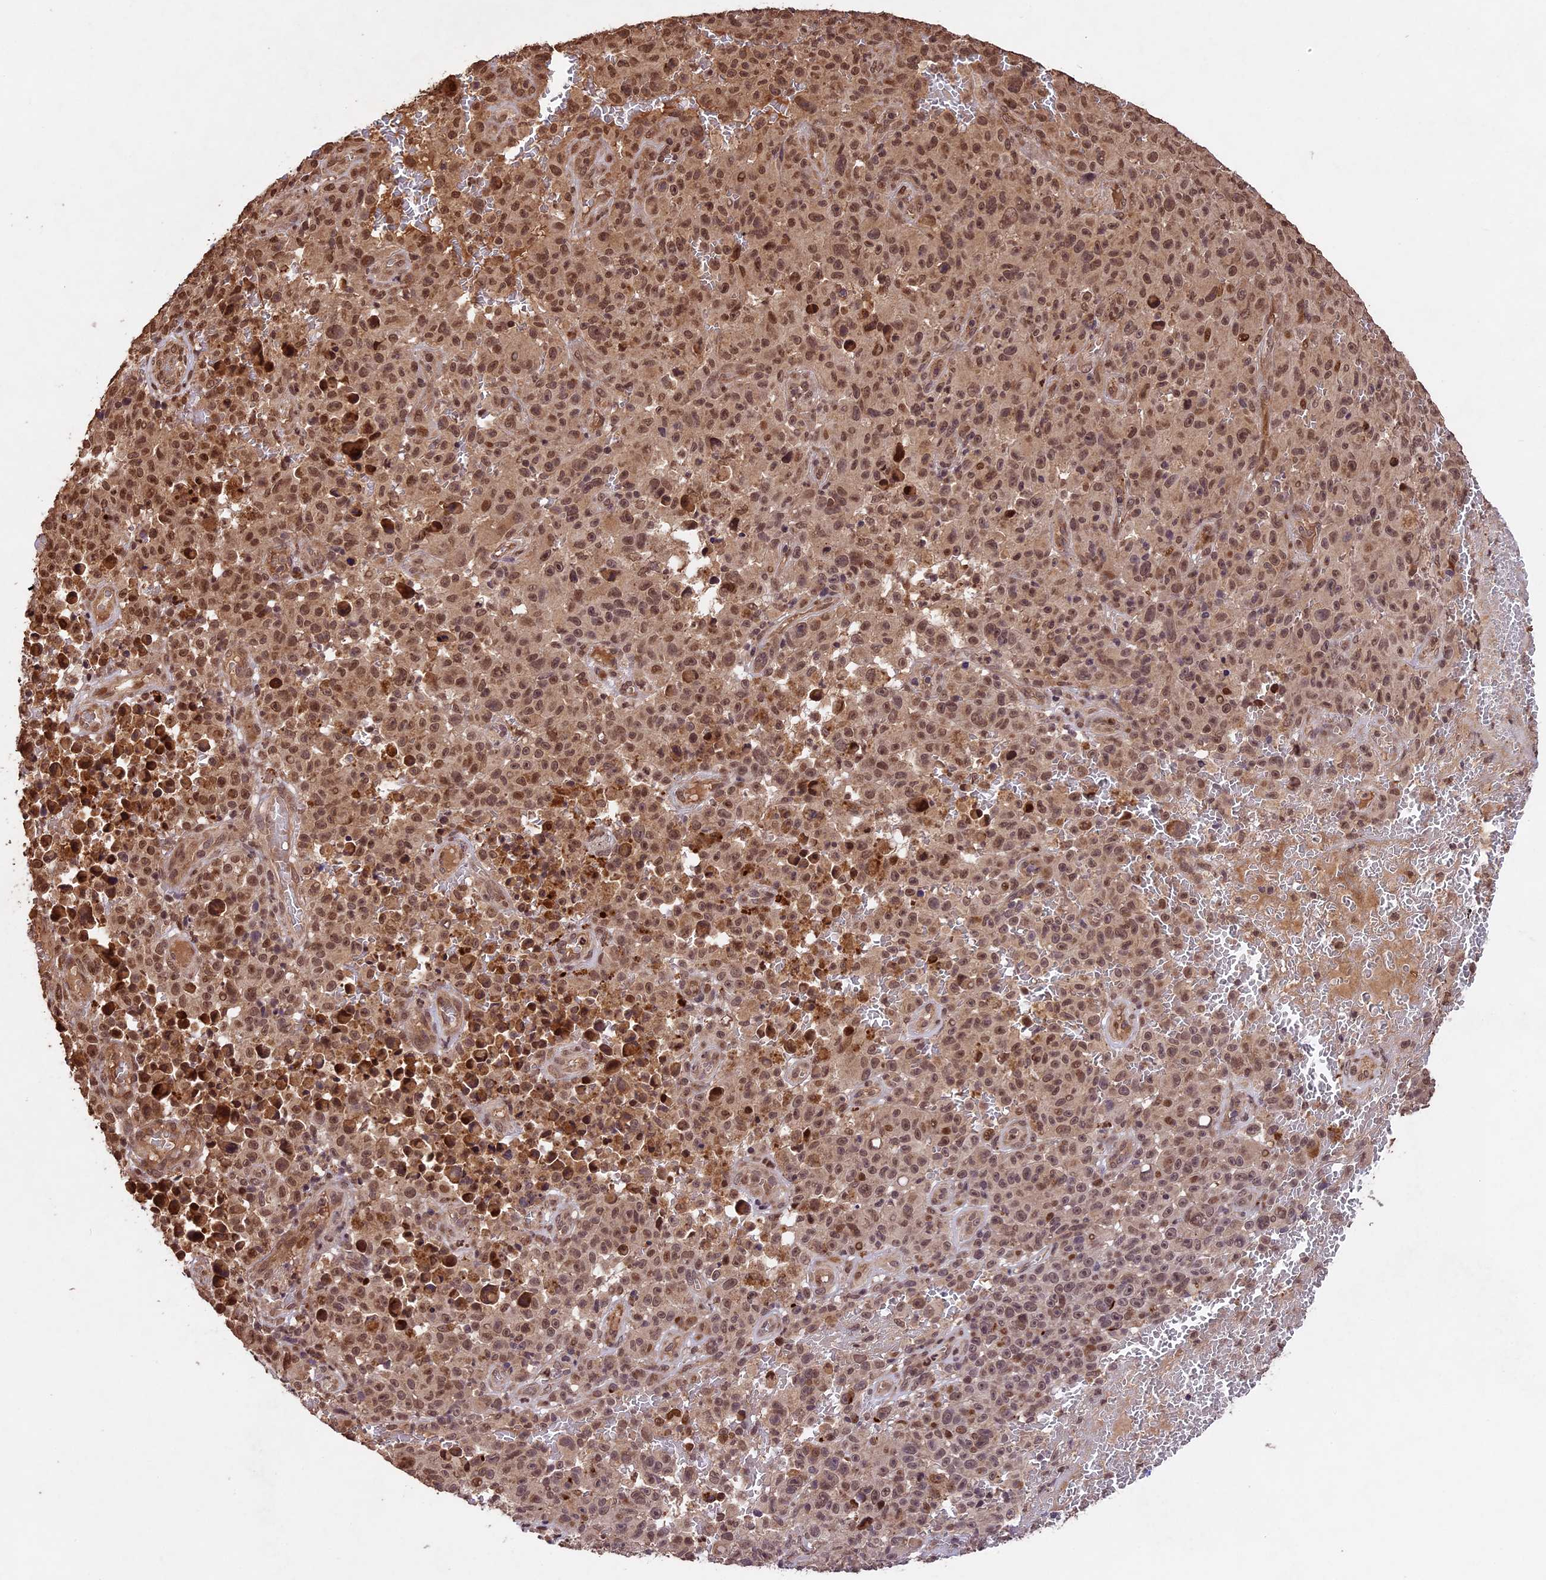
{"staining": {"intensity": "moderate", "quantity": ">75%", "location": "cytoplasmic/membranous,nuclear"}, "tissue": "melanoma", "cell_type": "Tumor cells", "image_type": "cancer", "snomed": [{"axis": "morphology", "description": "Malignant melanoma, NOS"}, {"axis": "topography", "description": "Skin"}], "caption": "Malignant melanoma stained with a protein marker exhibits moderate staining in tumor cells.", "gene": "CDKN2AIP", "patient": {"sex": "female", "age": 82}}